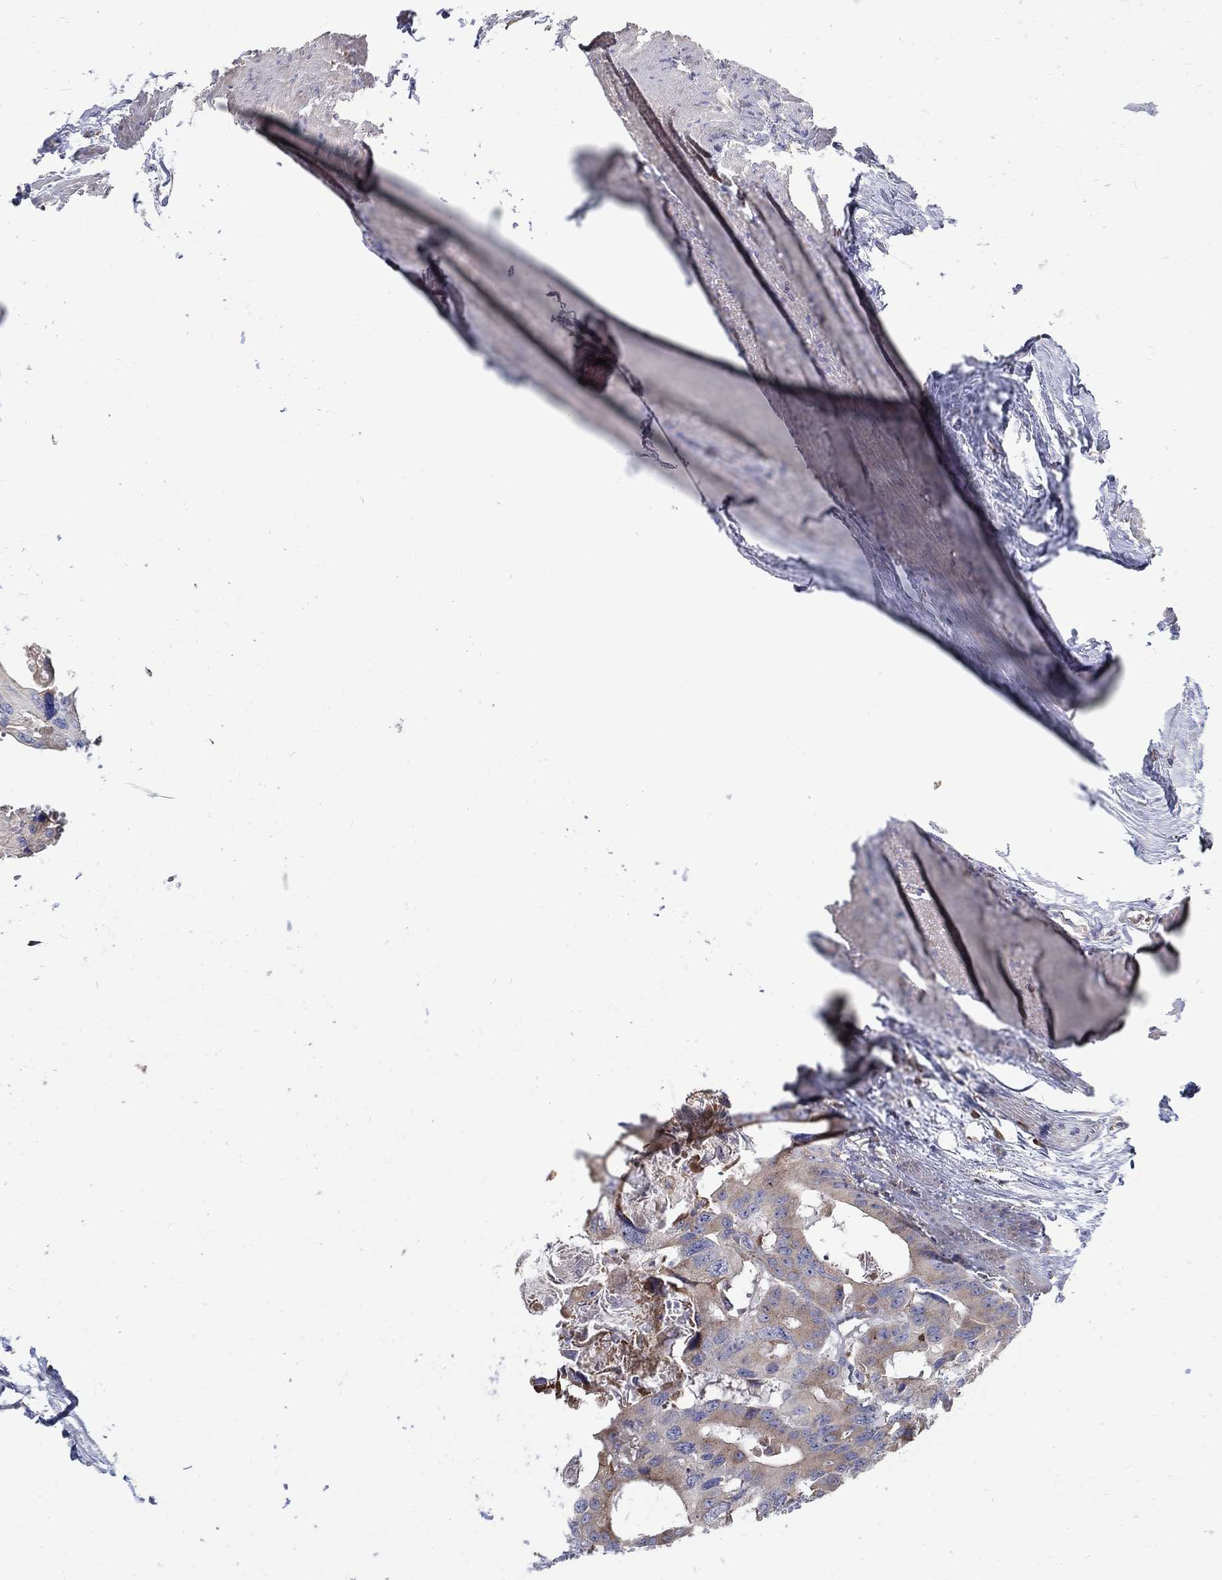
{"staining": {"intensity": "weak", "quantity": ">75%", "location": "cytoplasmic/membranous"}, "tissue": "colorectal cancer", "cell_type": "Tumor cells", "image_type": "cancer", "snomed": [{"axis": "morphology", "description": "Adenocarcinoma, NOS"}, {"axis": "topography", "description": "Rectum"}], "caption": "Immunohistochemistry (IHC) image of human adenocarcinoma (colorectal) stained for a protein (brown), which shows low levels of weak cytoplasmic/membranous expression in about >75% of tumor cells.", "gene": "AGAP2", "patient": {"sex": "male", "age": 64}}